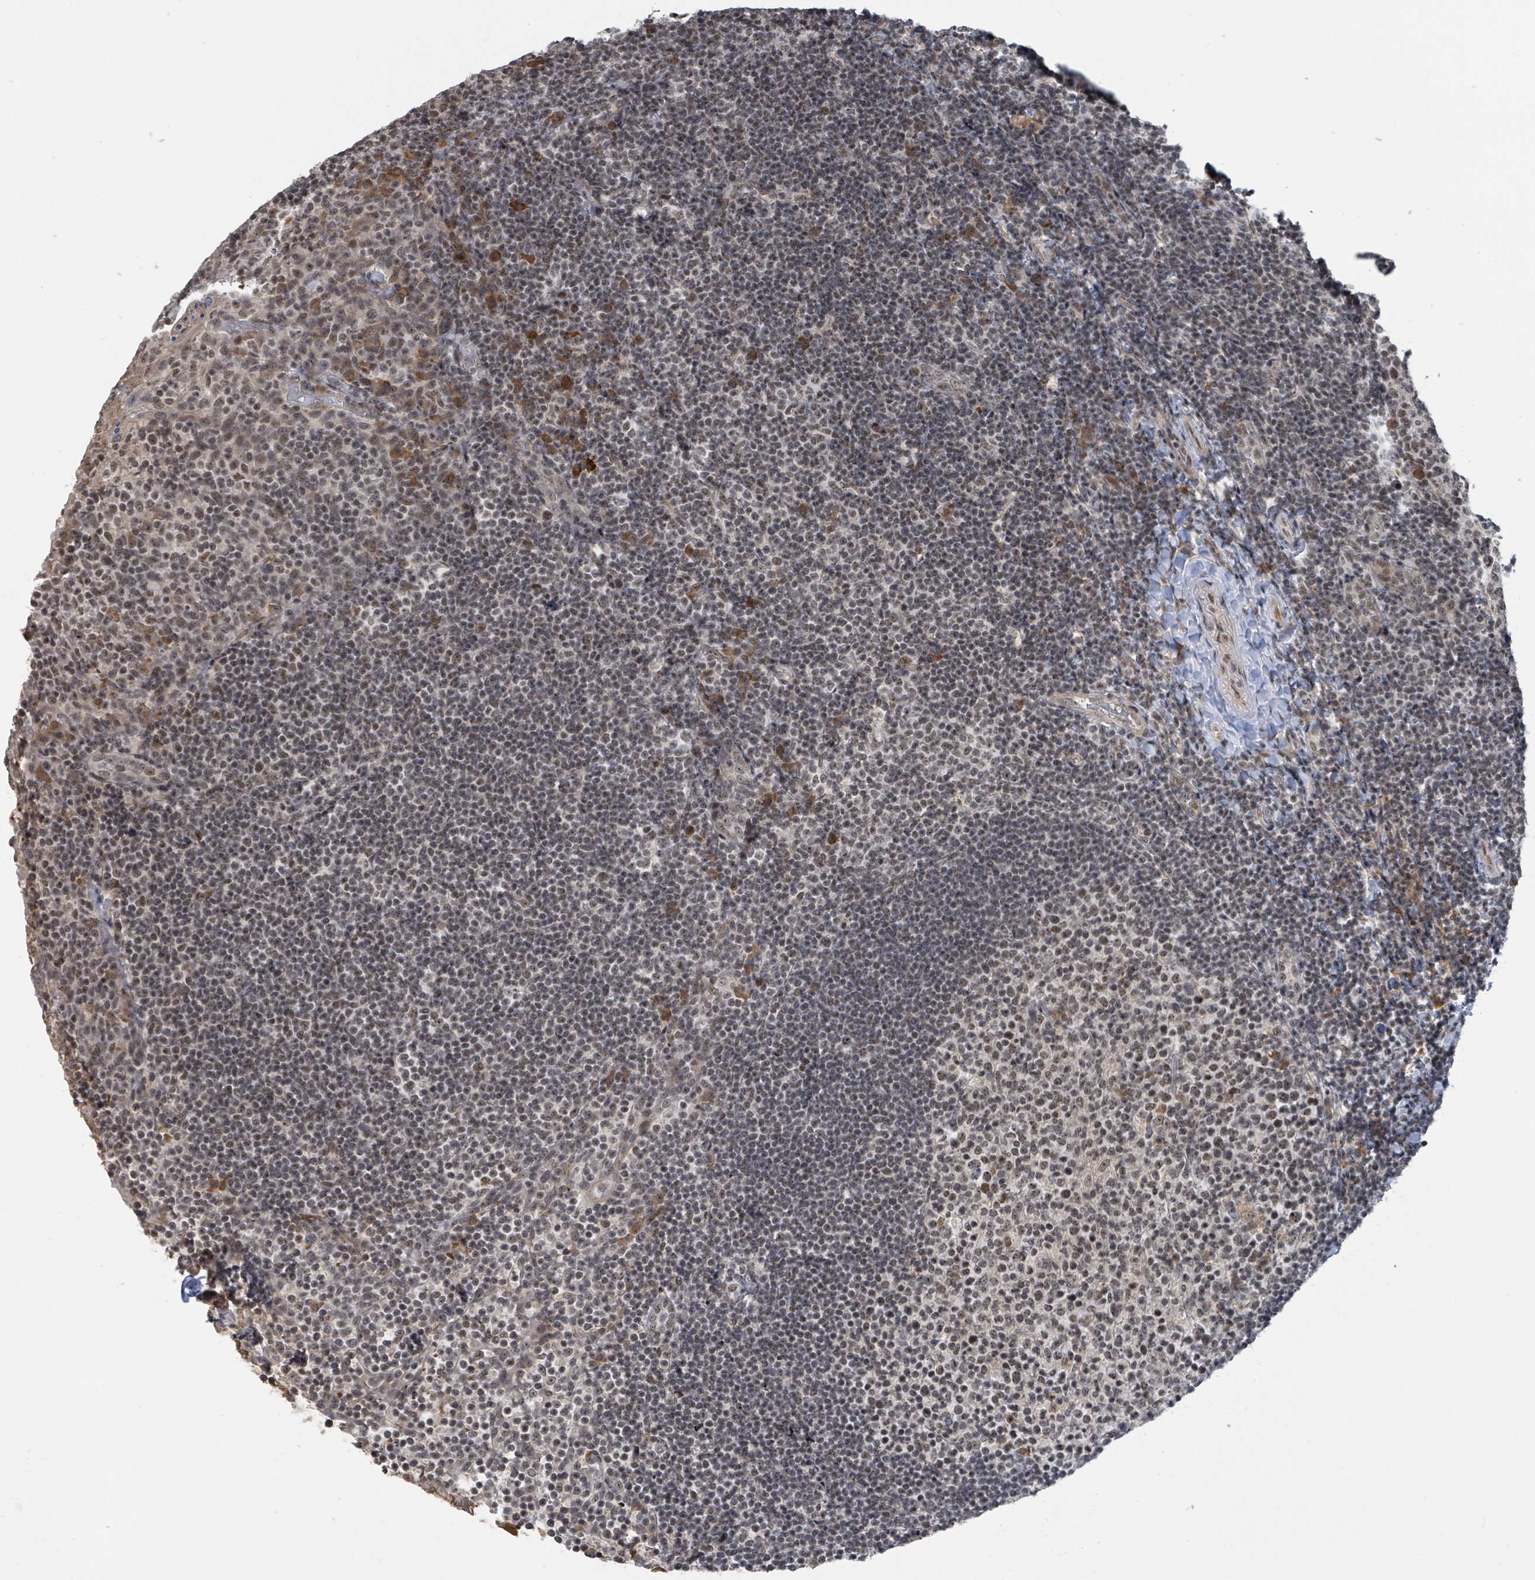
{"staining": {"intensity": "moderate", "quantity": ">75%", "location": "nuclear"}, "tissue": "tonsil", "cell_type": "Germinal center cells", "image_type": "normal", "snomed": [{"axis": "morphology", "description": "Normal tissue, NOS"}, {"axis": "topography", "description": "Tonsil"}], "caption": "A photomicrograph of human tonsil stained for a protein demonstrates moderate nuclear brown staining in germinal center cells. (brown staining indicates protein expression, while blue staining denotes nuclei).", "gene": "ZBTB14", "patient": {"sex": "female", "age": 10}}